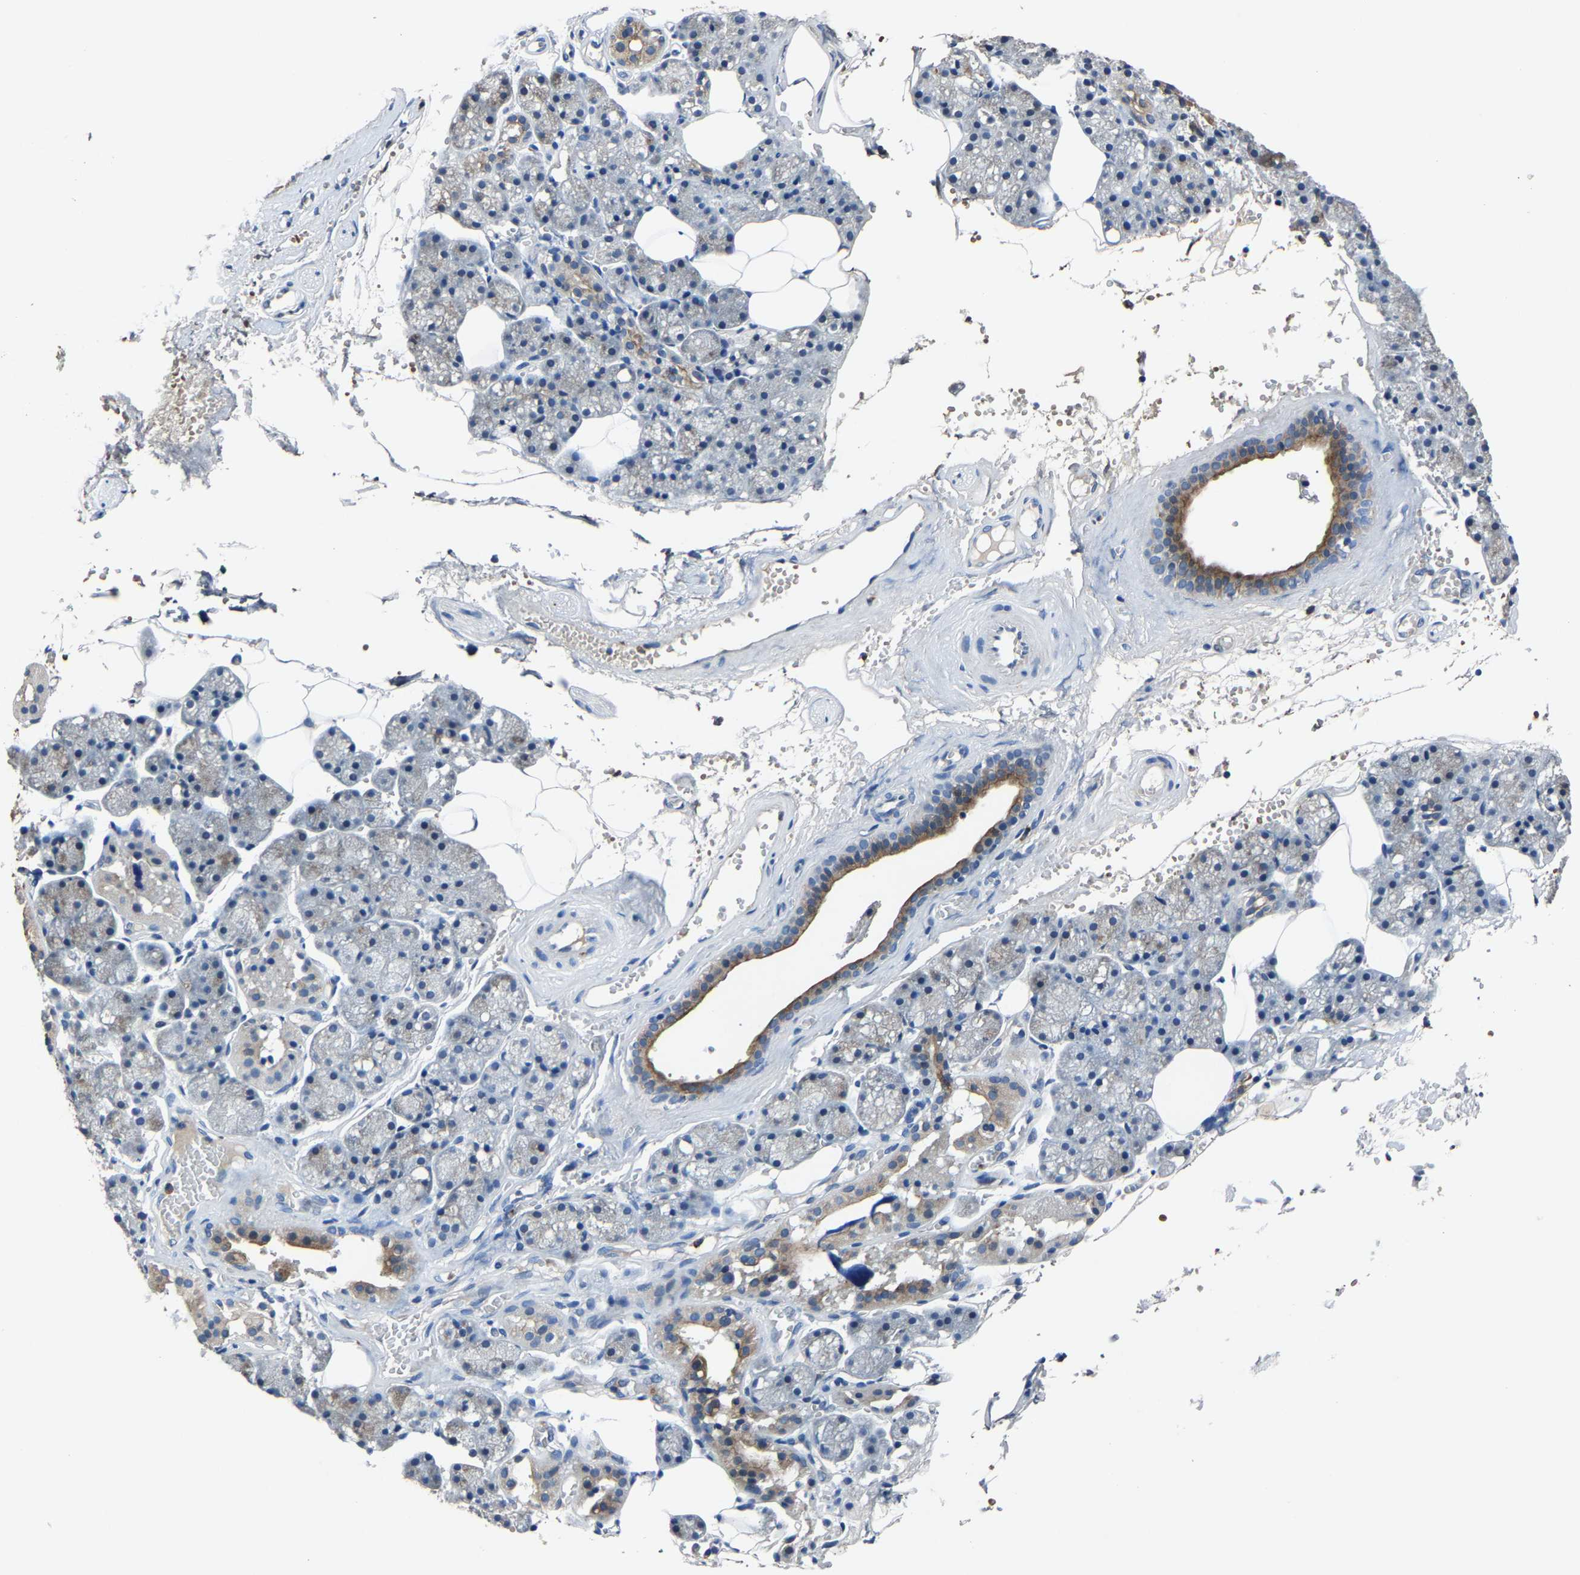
{"staining": {"intensity": "moderate", "quantity": "<25%", "location": "cytoplasmic/membranous"}, "tissue": "salivary gland", "cell_type": "Glandular cells", "image_type": "normal", "snomed": [{"axis": "morphology", "description": "Normal tissue, NOS"}, {"axis": "topography", "description": "Salivary gland"}], "caption": "Protein staining displays moderate cytoplasmic/membranous expression in about <25% of glandular cells in normal salivary gland. (DAB (3,3'-diaminobenzidine) IHC with brightfield microscopy, high magnification).", "gene": "PCNX2", "patient": {"sex": "male", "age": 62}}